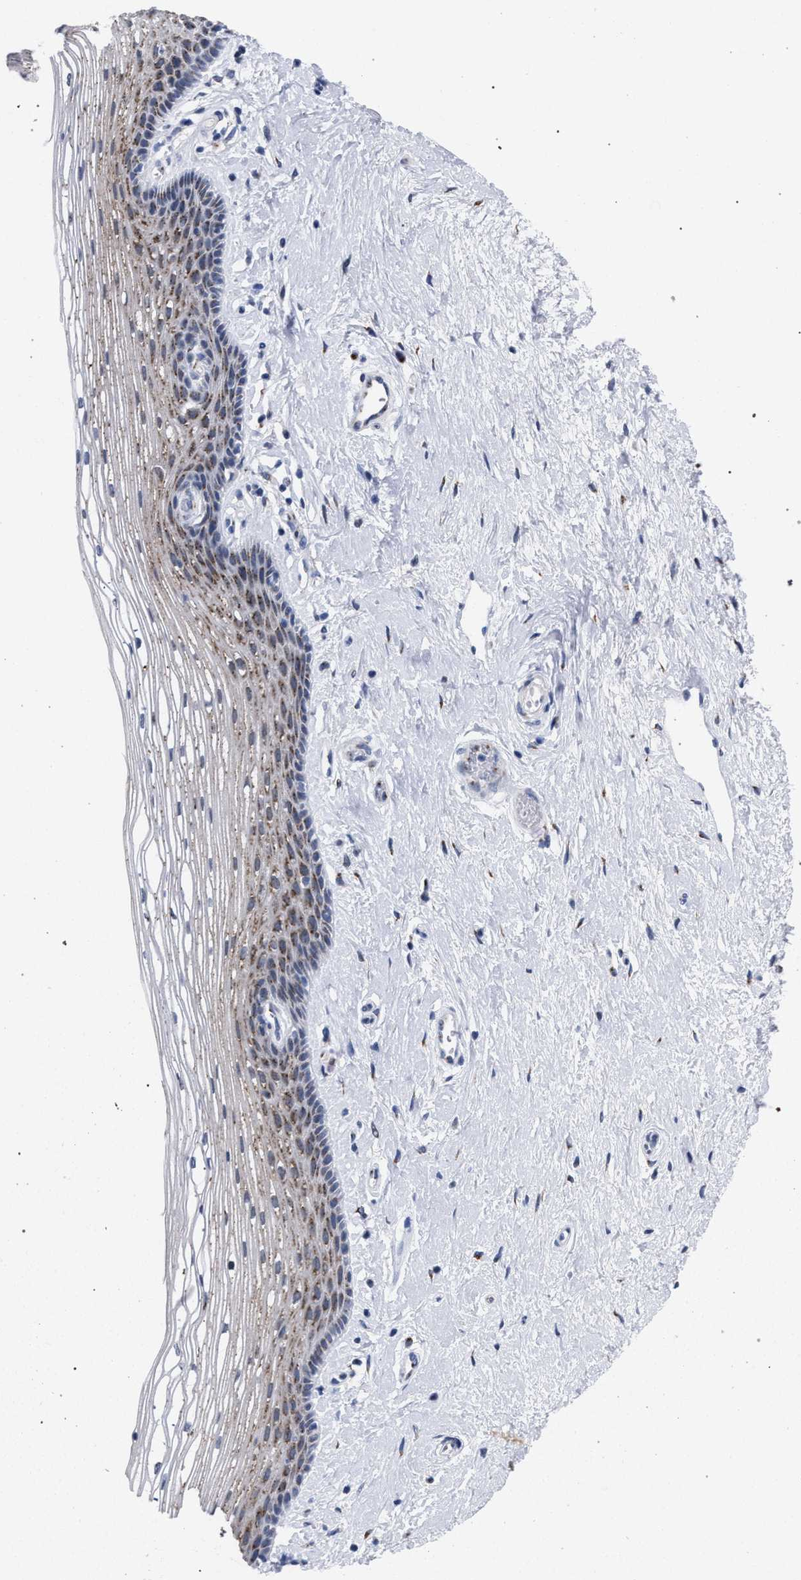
{"staining": {"intensity": "moderate", "quantity": ">75%", "location": "cytoplasmic/membranous"}, "tissue": "vagina", "cell_type": "Squamous epithelial cells", "image_type": "normal", "snomed": [{"axis": "morphology", "description": "Normal tissue, NOS"}, {"axis": "topography", "description": "Vagina"}], "caption": "IHC of unremarkable human vagina shows medium levels of moderate cytoplasmic/membranous staining in about >75% of squamous epithelial cells. (DAB (3,3'-diaminobenzidine) IHC, brown staining for protein, blue staining for nuclei).", "gene": "GOLGA2", "patient": {"sex": "female", "age": 46}}